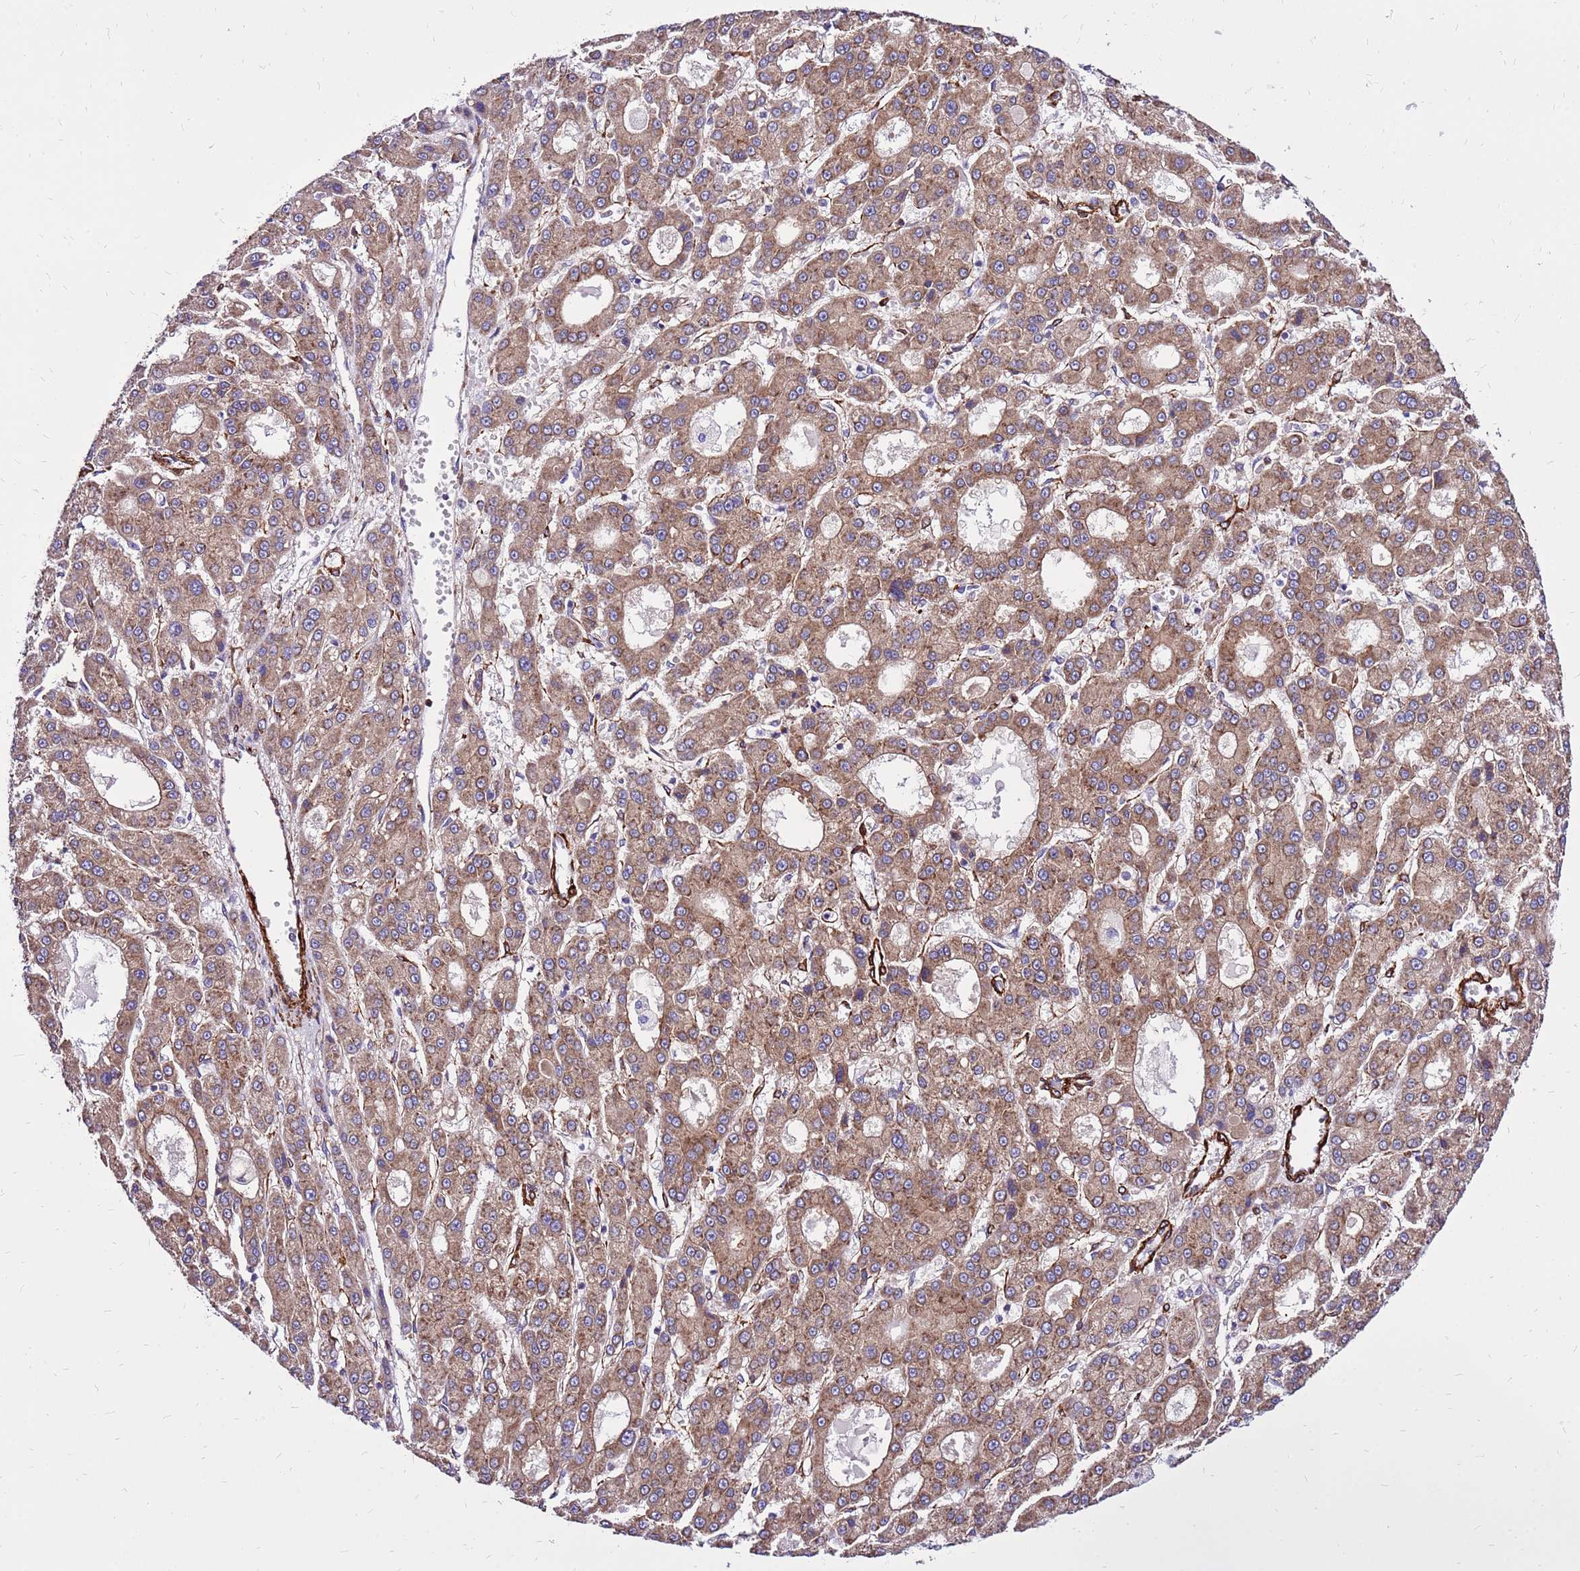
{"staining": {"intensity": "moderate", "quantity": ">75%", "location": "cytoplasmic/membranous"}, "tissue": "liver cancer", "cell_type": "Tumor cells", "image_type": "cancer", "snomed": [{"axis": "morphology", "description": "Carcinoma, Hepatocellular, NOS"}, {"axis": "topography", "description": "Liver"}], "caption": "Immunohistochemistry (IHC) image of hepatocellular carcinoma (liver) stained for a protein (brown), which displays medium levels of moderate cytoplasmic/membranous expression in about >75% of tumor cells.", "gene": "EI24", "patient": {"sex": "male", "age": 70}}